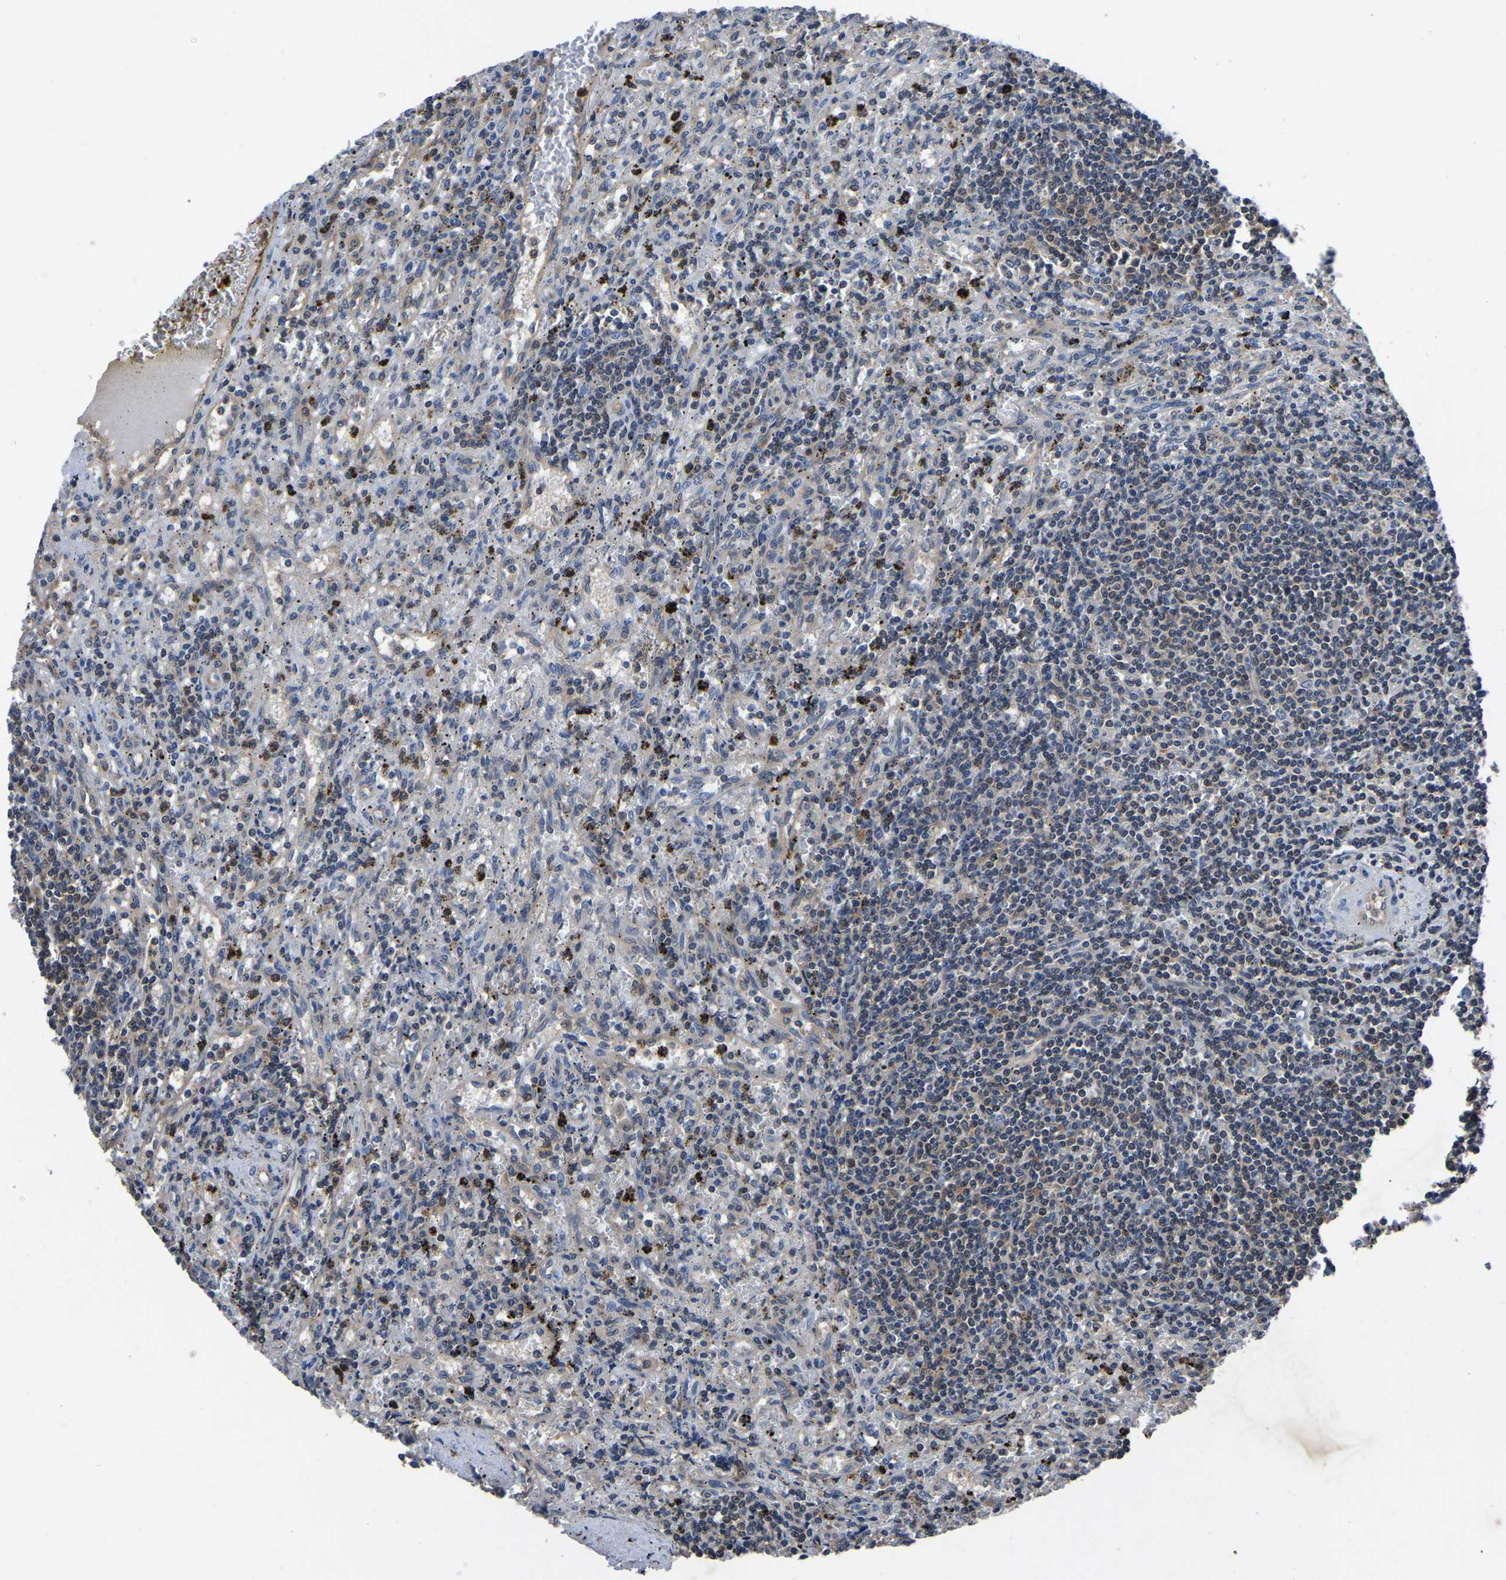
{"staining": {"intensity": "weak", "quantity": "<25%", "location": "cytoplasmic/membranous"}, "tissue": "lymphoma", "cell_type": "Tumor cells", "image_type": "cancer", "snomed": [{"axis": "morphology", "description": "Malignant lymphoma, non-Hodgkin's type, Low grade"}, {"axis": "topography", "description": "Spleen"}], "caption": "Tumor cells are negative for protein expression in human low-grade malignant lymphoma, non-Hodgkin's type. (Immunohistochemistry, brightfield microscopy, high magnification).", "gene": "FGD5", "patient": {"sex": "male", "age": 76}}